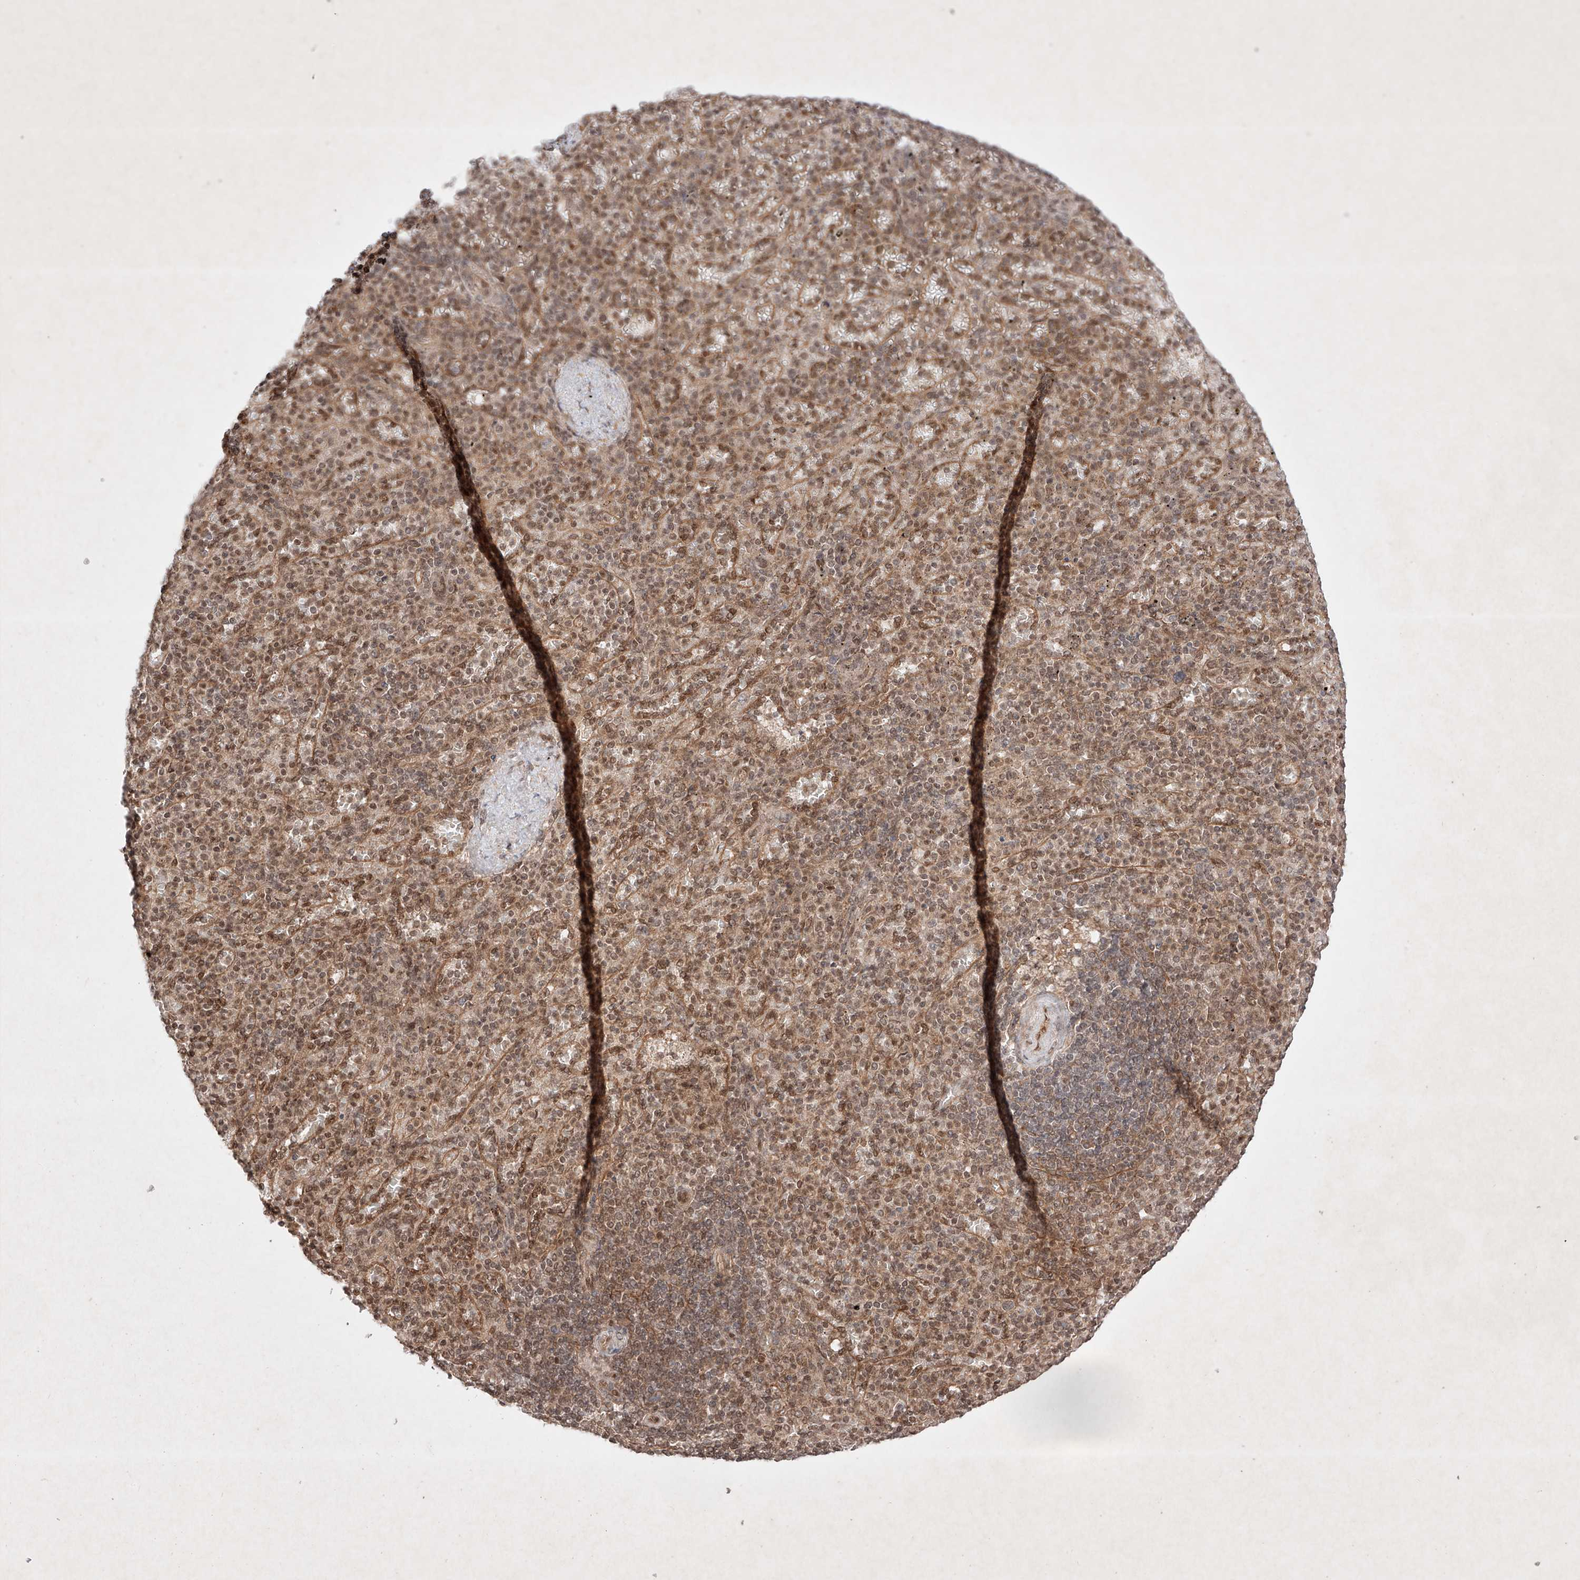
{"staining": {"intensity": "moderate", "quantity": ">75%", "location": "nuclear"}, "tissue": "spleen", "cell_type": "Cells in red pulp", "image_type": "normal", "snomed": [{"axis": "morphology", "description": "Normal tissue, NOS"}, {"axis": "topography", "description": "Spleen"}], "caption": "About >75% of cells in red pulp in benign spleen reveal moderate nuclear protein expression as visualized by brown immunohistochemical staining.", "gene": "RNF31", "patient": {"sex": "female", "age": 74}}